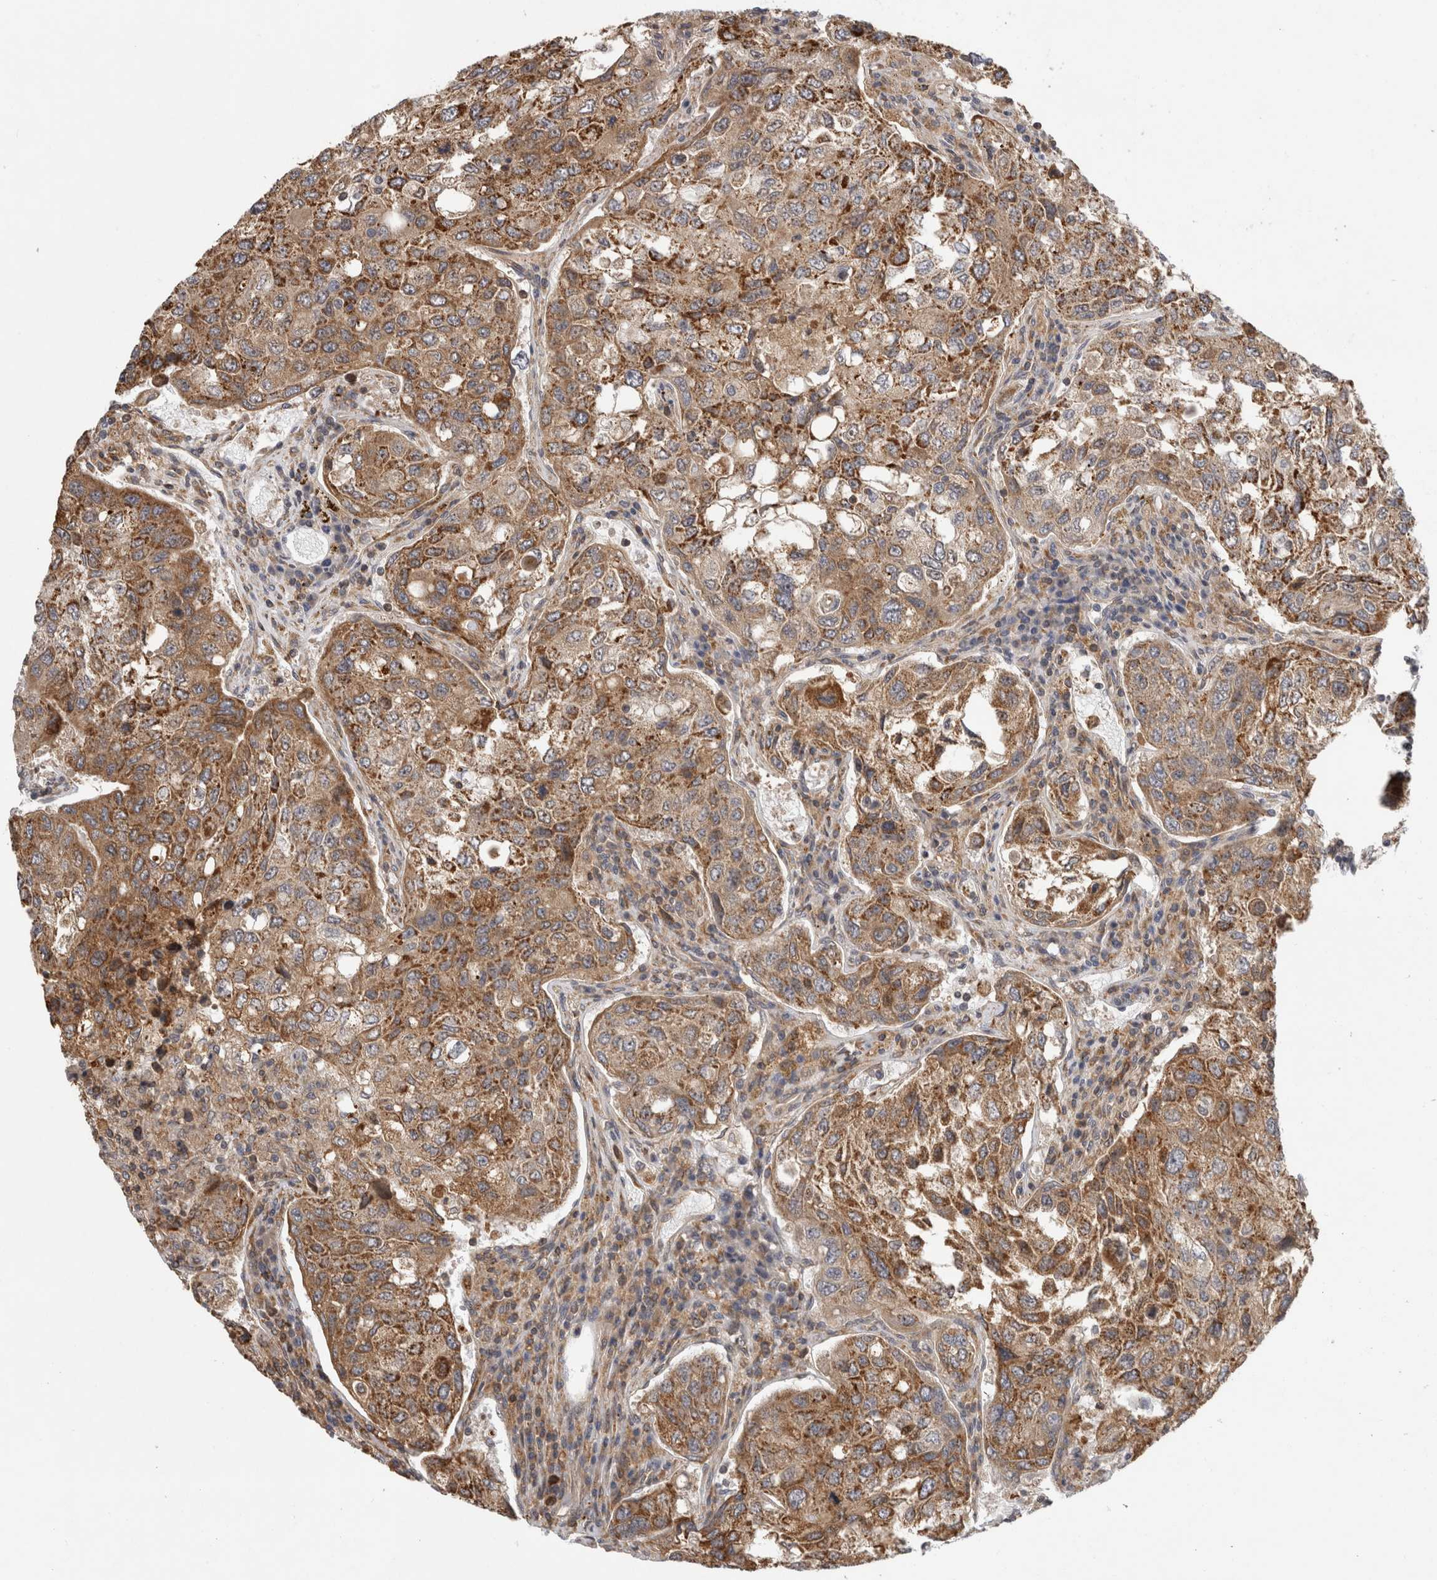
{"staining": {"intensity": "strong", "quantity": ">75%", "location": "cytoplasmic/membranous"}, "tissue": "urothelial cancer", "cell_type": "Tumor cells", "image_type": "cancer", "snomed": [{"axis": "morphology", "description": "Urothelial carcinoma, High grade"}, {"axis": "topography", "description": "Lymph node"}, {"axis": "topography", "description": "Urinary bladder"}], "caption": "Urothelial carcinoma (high-grade) stained with DAB immunohistochemistry shows high levels of strong cytoplasmic/membranous expression in approximately >75% of tumor cells.", "gene": "PARP6", "patient": {"sex": "male", "age": 51}}